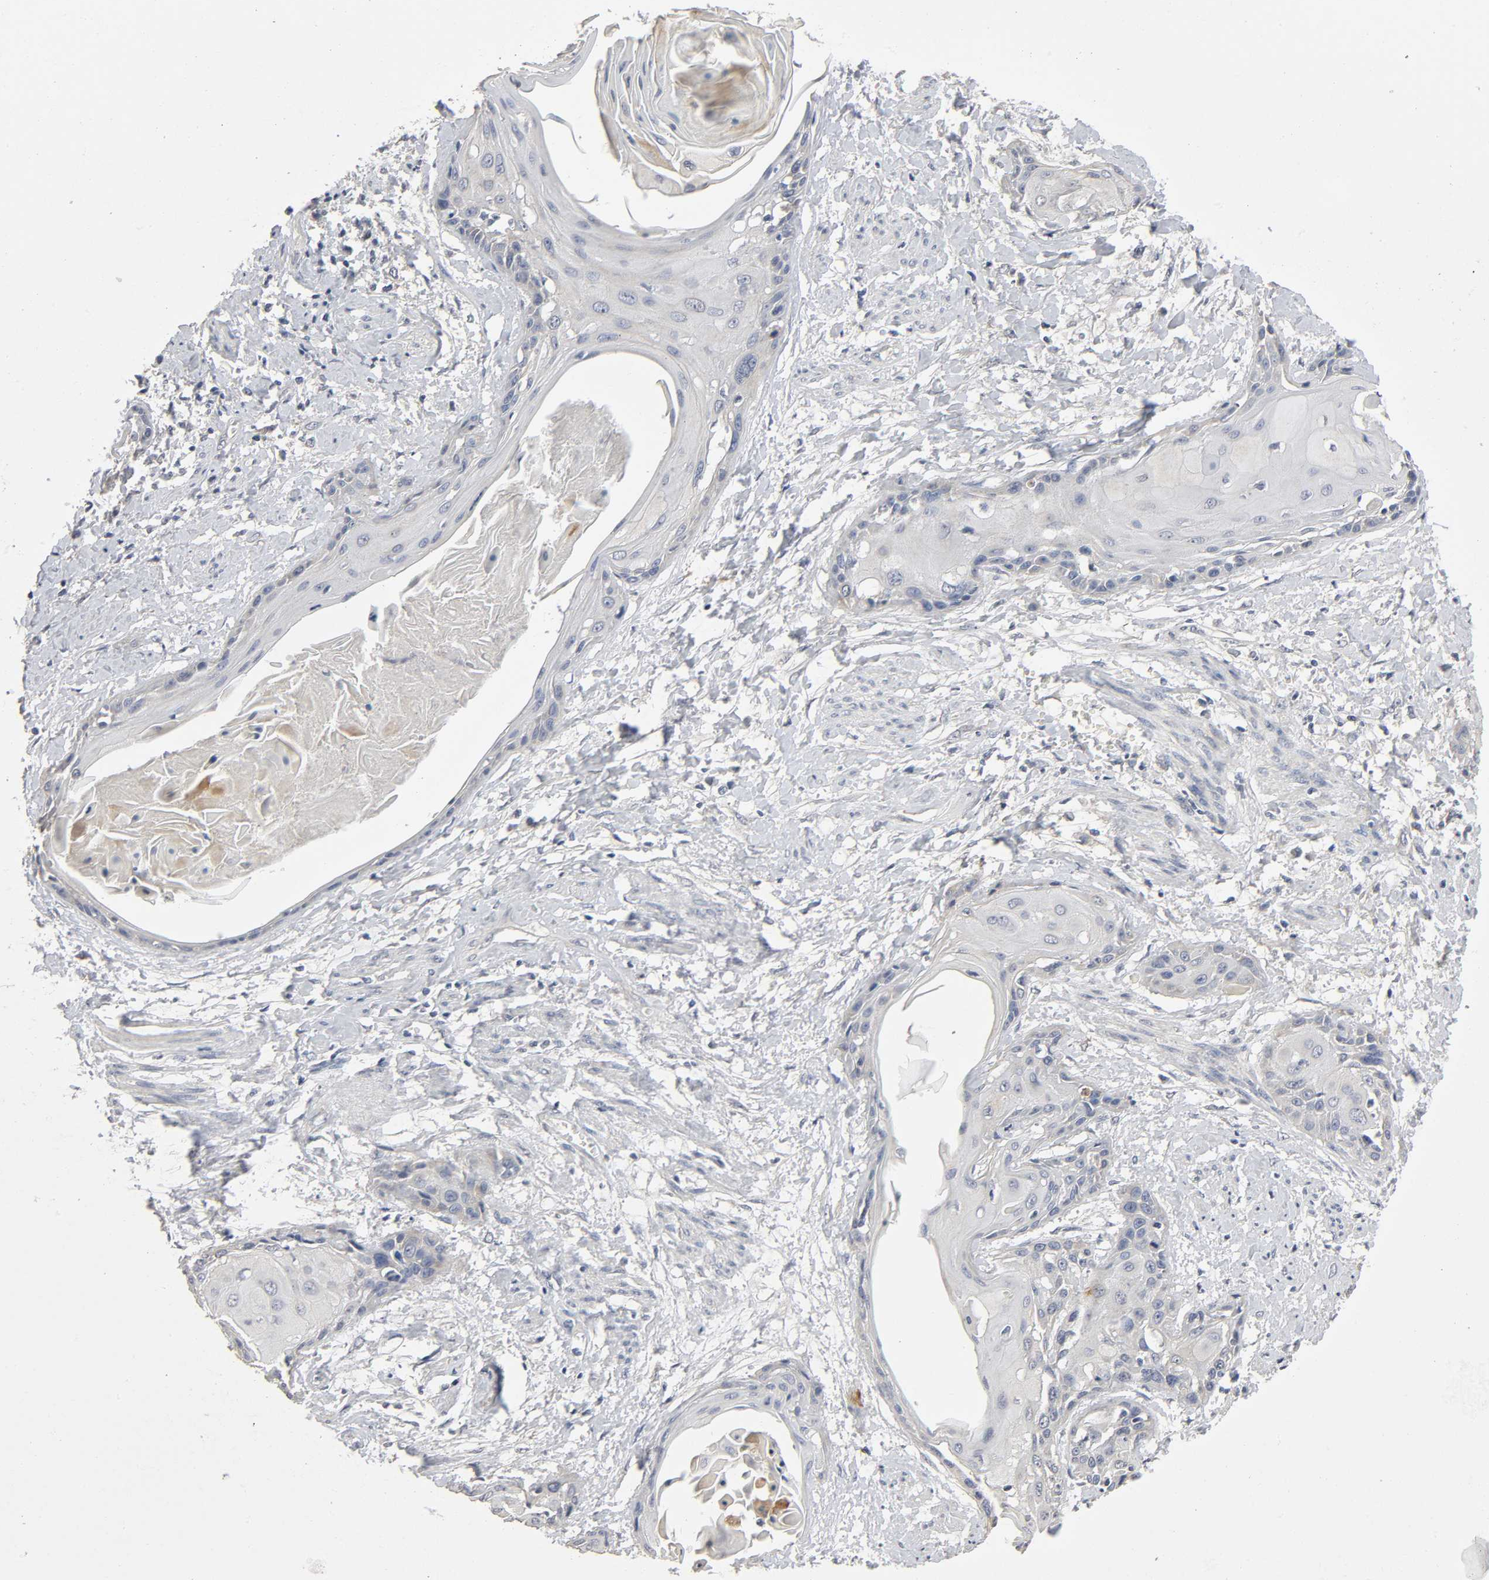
{"staining": {"intensity": "negative", "quantity": "none", "location": "none"}, "tissue": "cervical cancer", "cell_type": "Tumor cells", "image_type": "cancer", "snomed": [{"axis": "morphology", "description": "Squamous cell carcinoma, NOS"}, {"axis": "topography", "description": "Cervix"}], "caption": "The histopathology image shows no significant positivity in tumor cells of squamous cell carcinoma (cervical). (DAB immunohistochemistry visualized using brightfield microscopy, high magnification).", "gene": "SLC10A2", "patient": {"sex": "female", "age": 57}}